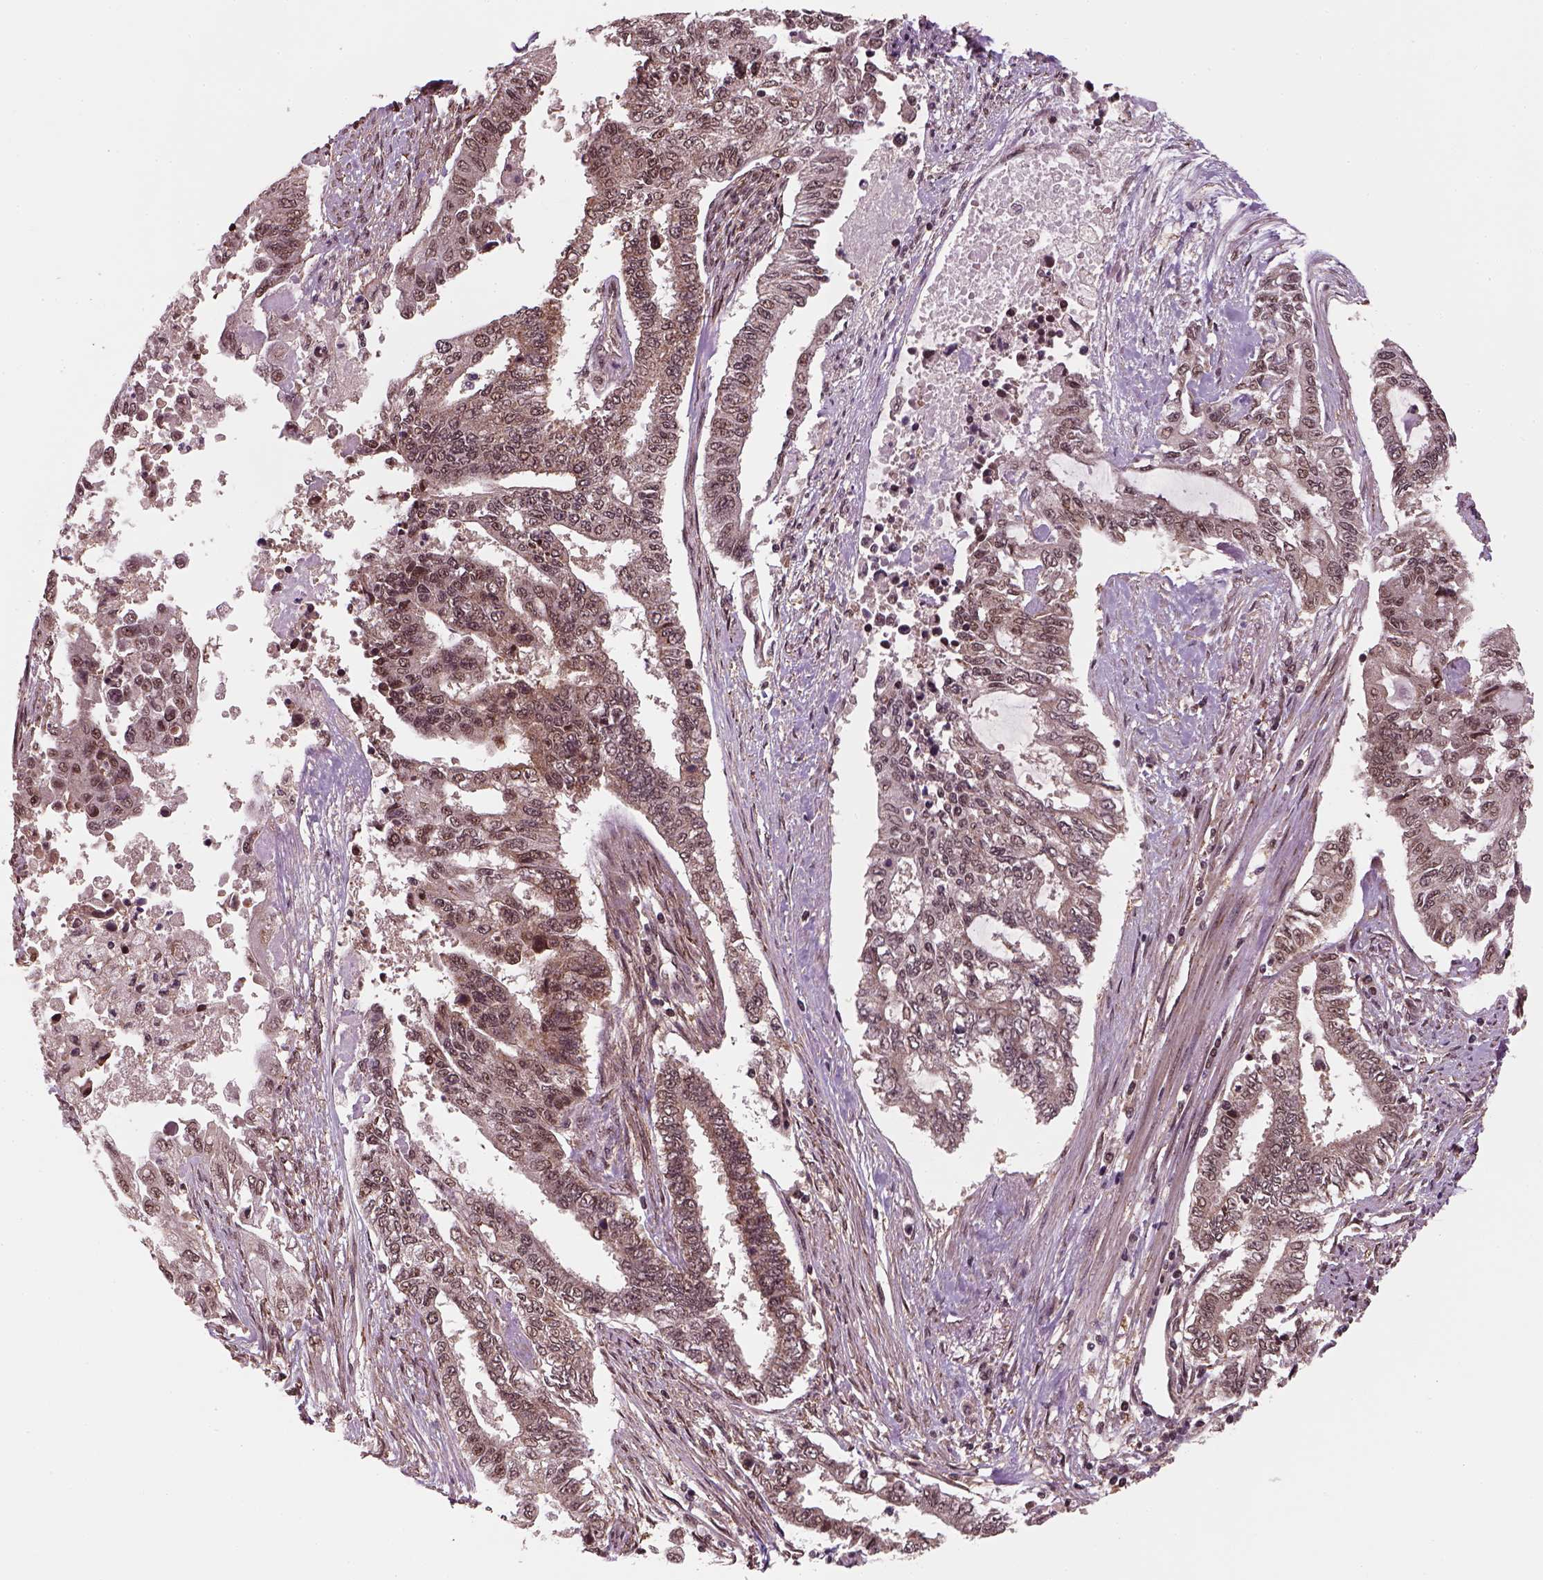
{"staining": {"intensity": "moderate", "quantity": ">75%", "location": "cytoplasmic/membranous,nuclear"}, "tissue": "endometrial cancer", "cell_type": "Tumor cells", "image_type": "cancer", "snomed": [{"axis": "morphology", "description": "Adenocarcinoma, NOS"}, {"axis": "topography", "description": "Uterus"}], "caption": "Immunohistochemical staining of adenocarcinoma (endometrial) exhibits medium levels of moderate cytoplasmic/membranous and nuclear positivity in approximately >75% of tumor cells.", "gene": "NUDT9", "patient": {"sex": "female", "age": 59}}